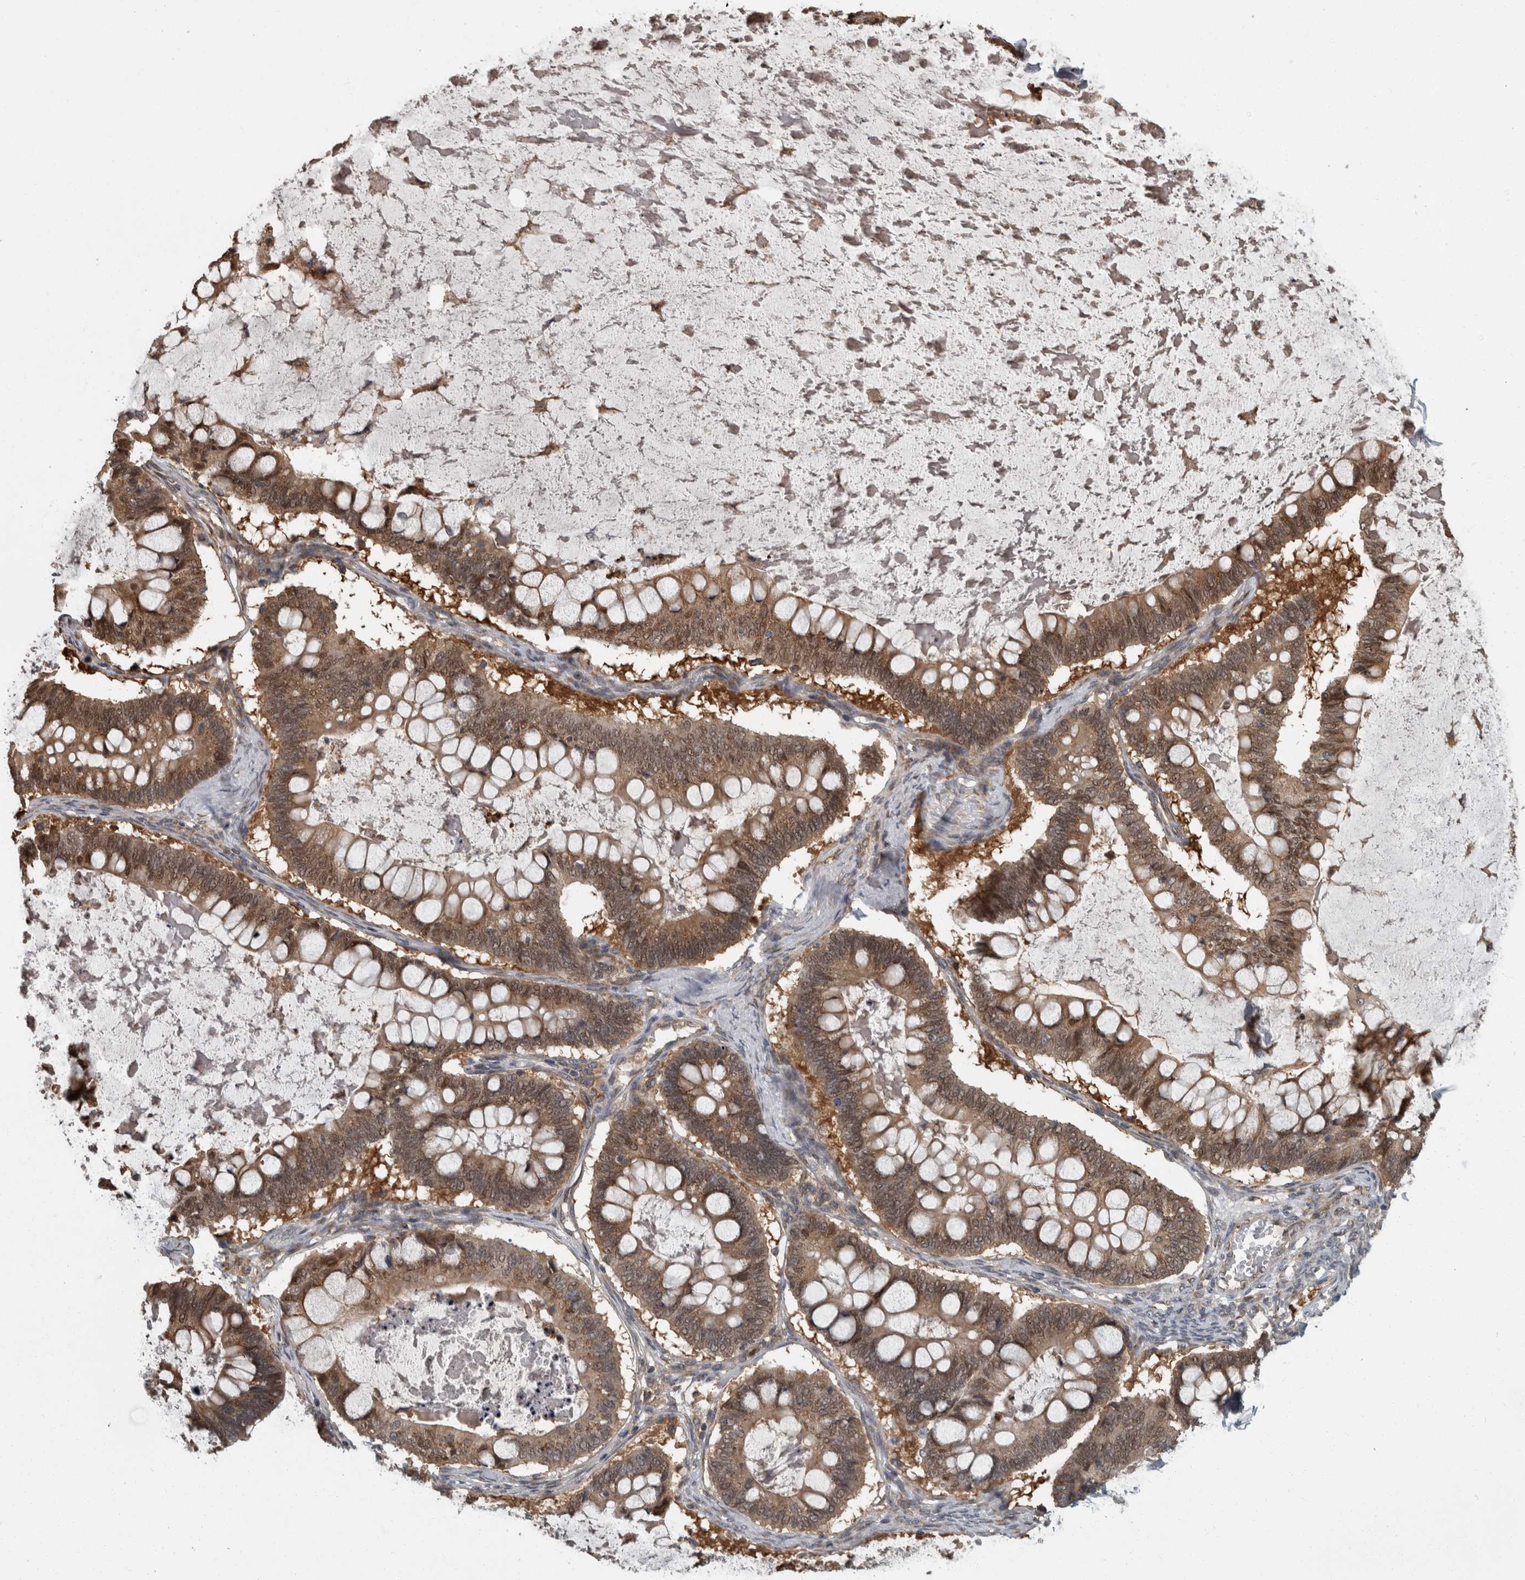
{"staining": {"intensity": "moderate", "quantity": ">75%", "location": "cytoplasmic/membranous,nuclear"}, "tissue": "ovarian cancer", "cell_type": "Tumor cells", "image_type": "cancer", "snomed": [{"axis": "morphology", "description": "Cystadenocarcinoma, mucinous, NOS"}, {"axis": "topography", "description": "Ovary"}], "caption": "The micrograph reveals immunohistochemical staining of mucinous cystadenocarcinoma (ovarian). There is moderate cytoplasmic/membranous and nuclear positivity is appreciated in approximately >75% of tumor cells. Using DAB (3,3'-diaminobenzidine) (brown) and hematoxylin (blue) stains, captured at high magnification using brightfield microscopy.", "gene": "LMAN2L", "patient": {"sex": "female", "age": 61}}